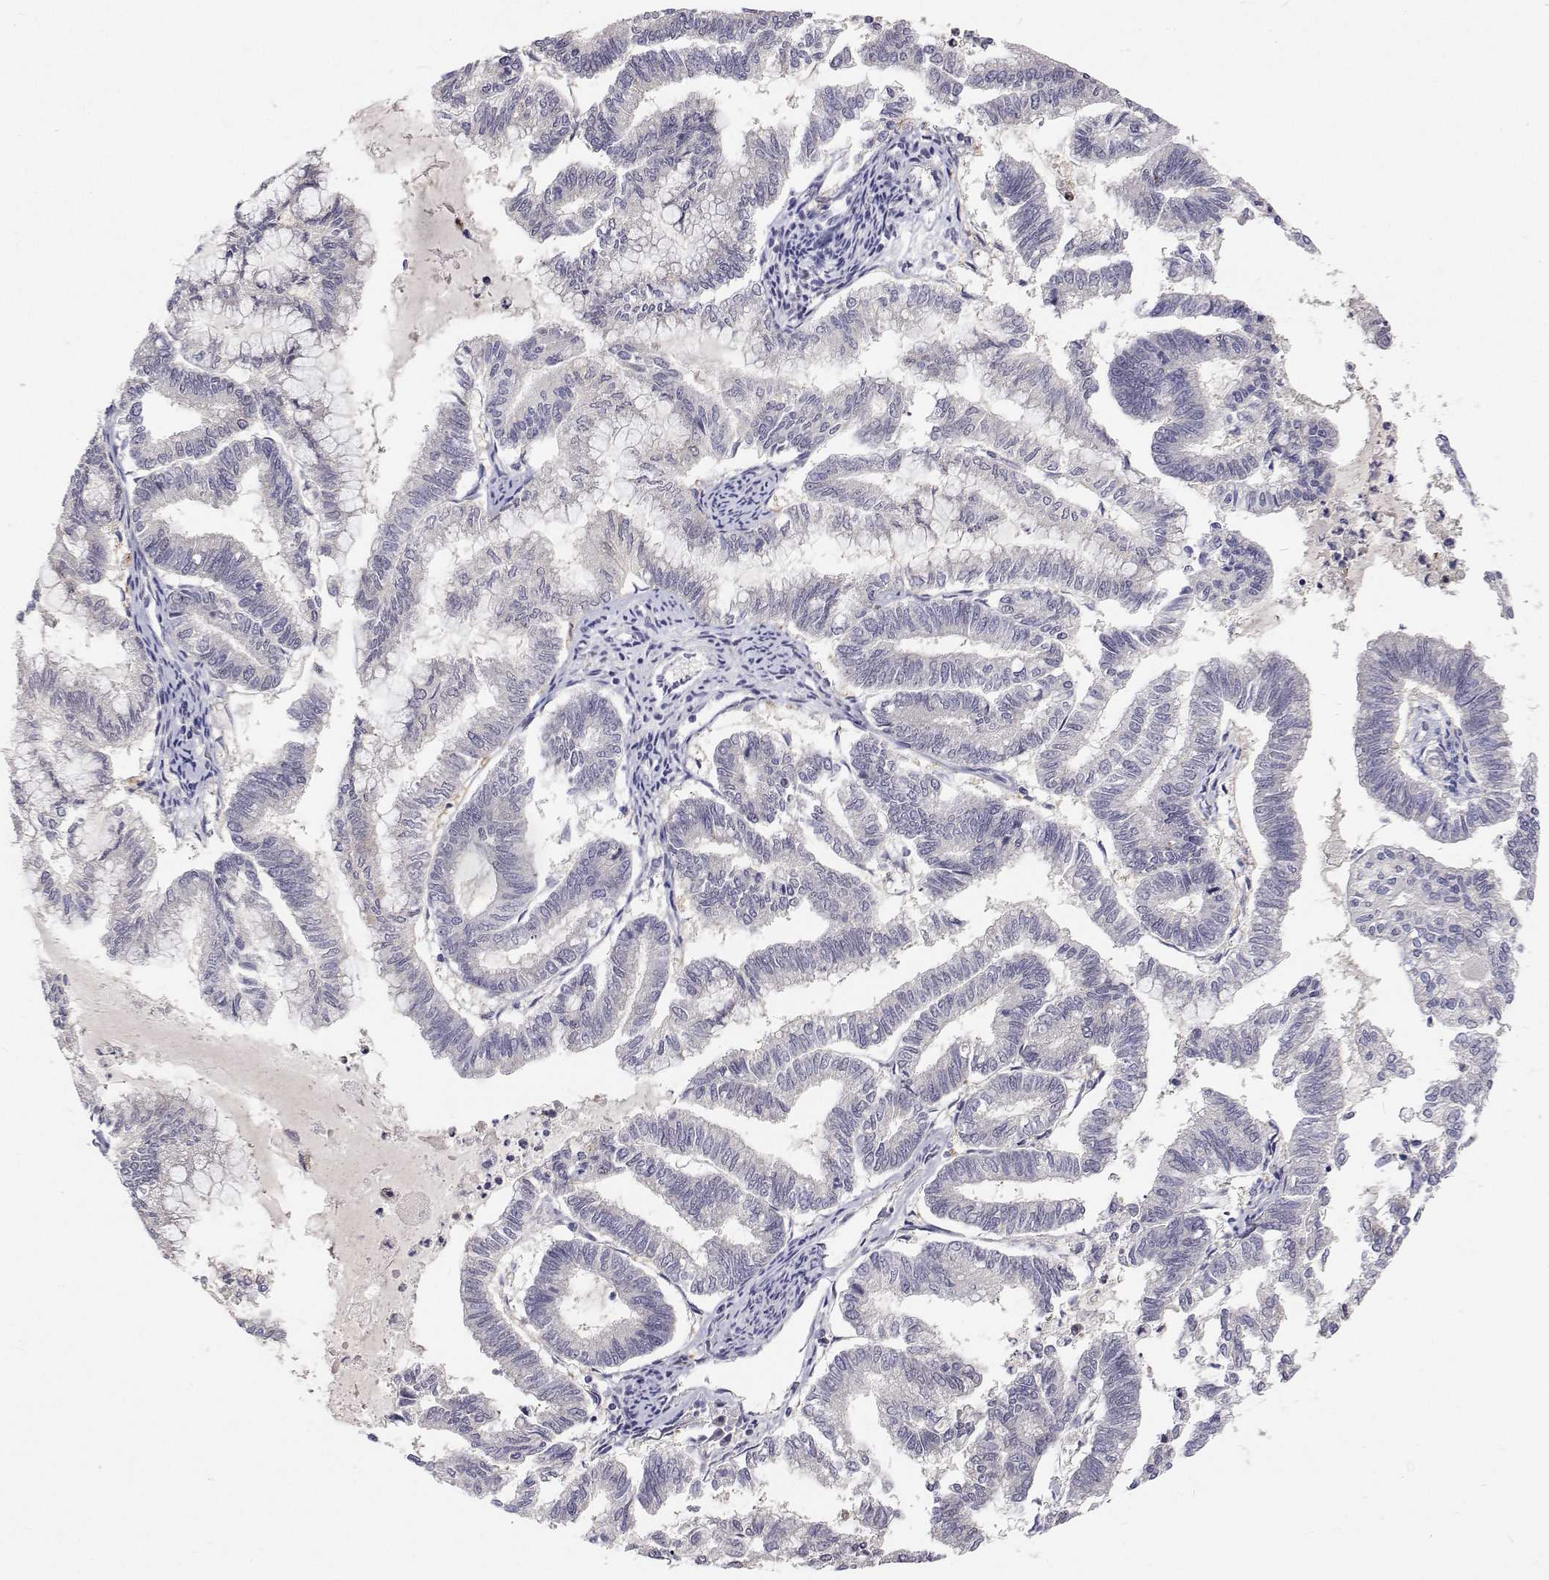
{"staining": {"intensity": "negative", "quantity": "none", "location": "none"}, "tissue": "endometrial cancer", "cell_type": "Tumor cells", "image_type": "cancer", "snomed": [{"axis": "morphology", "description": "Adenocarcinoma, NOS"}, {"axis": "topography", "description": "Endometrium"}], "caption": "Immunohistochemistry (IHC) image of neoplastic tissue: human endometrial cancer stained with DAB exhibits no significant protein staining in tumor cells.", "gene": "MYPN", "patient": {"sex": "female", "age": 79}}